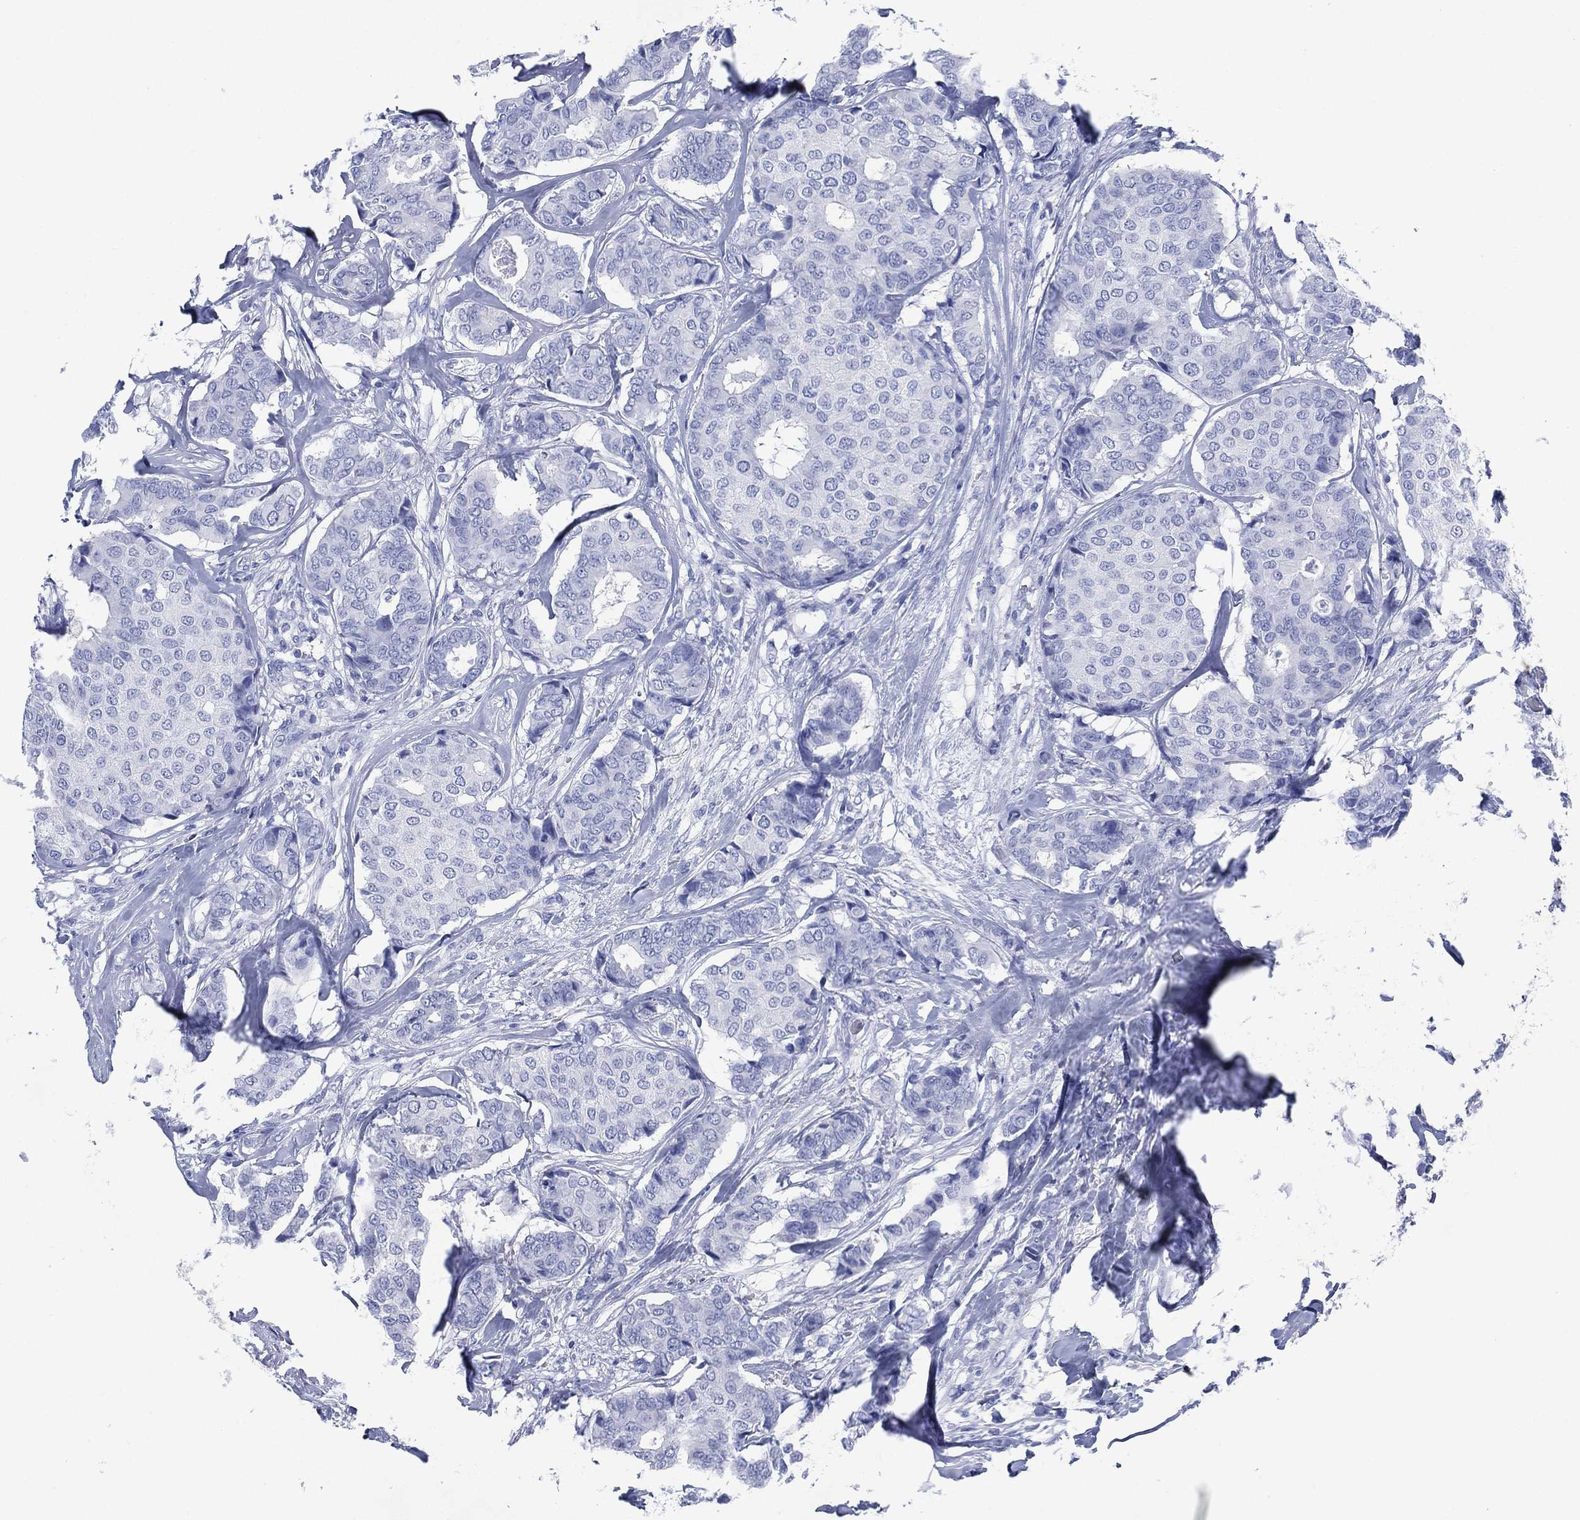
{"staining": {"intensity": "negative", "quantity": "none", "location": "none"}, "tissue": "breast cancer", "cell_type": "Tumor cells", "image_type": "cancer", "snomed": [{"axis": "morphology", "description": "Duct carcinoma"}, {"axis": "topography", "description": "Breast"}], "caption": "Human breast cancer (intraductal carcinoma) stained for a protein using immunohistochemistry (IHC) exhibits no positivity in tumor cells.", "gene": "SIGLECL1", "patient": {"sex": "female", "age": 75}}